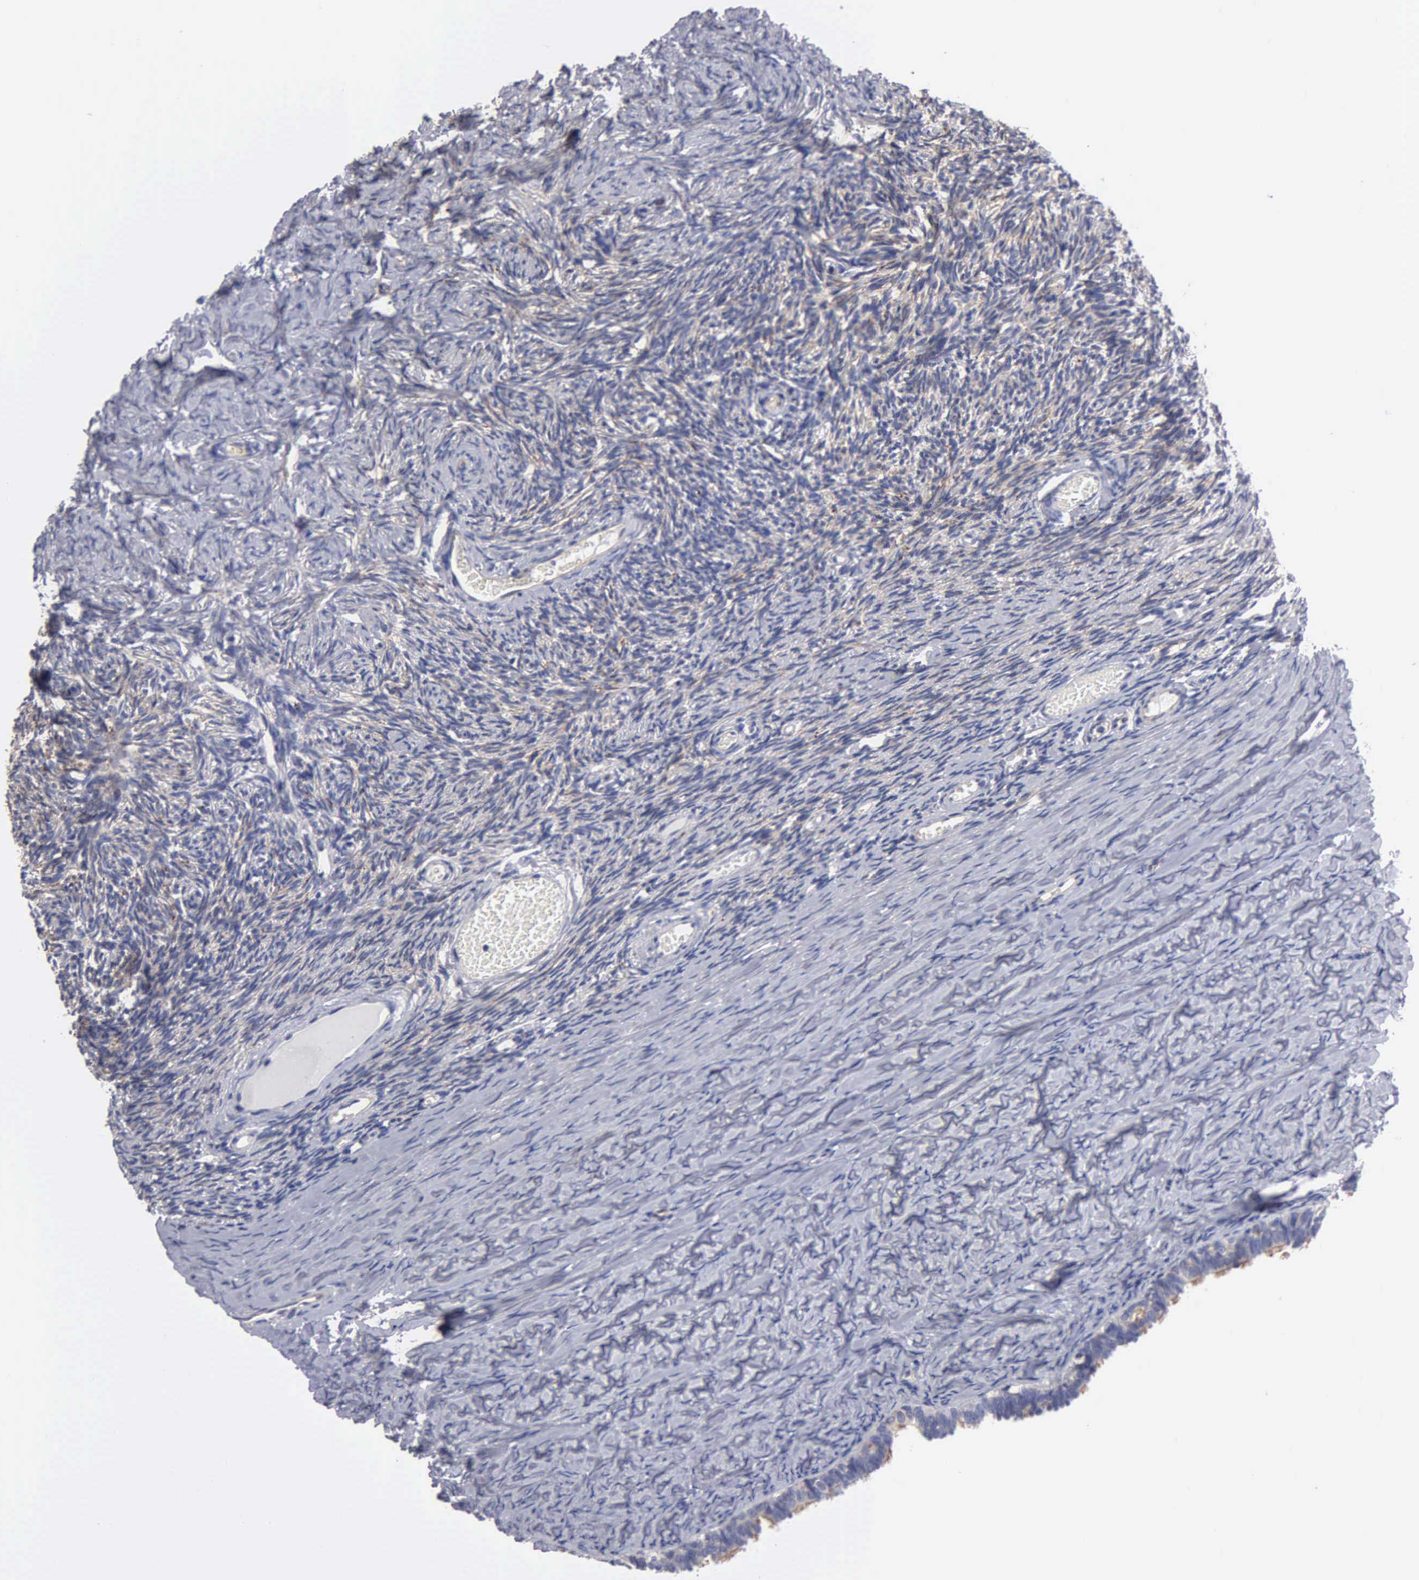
{"staining": {"intensity": "moderate", "quantity": "25%-75%", "location": "cytoplasmic/membranous"}, "tissue": "ovary", "cell_type": "Follicle cells", "image_type": "normal", "snomed": [{"axis": "morphology", "description": "Normal tissue, NOS"}, {"axis": "topography", "description": "Ovary"}], "caption": "A histopathology image of ovary stained for a protein shows moderate cytoplasmic/membranous brown staining in follicle cells. (Stains: DAB in brown, nuclei in blue, Microscopy: brightfield microscopy at high magnification).", "gene": "RDX", "patient": {"sex": "female", "age": 59}}